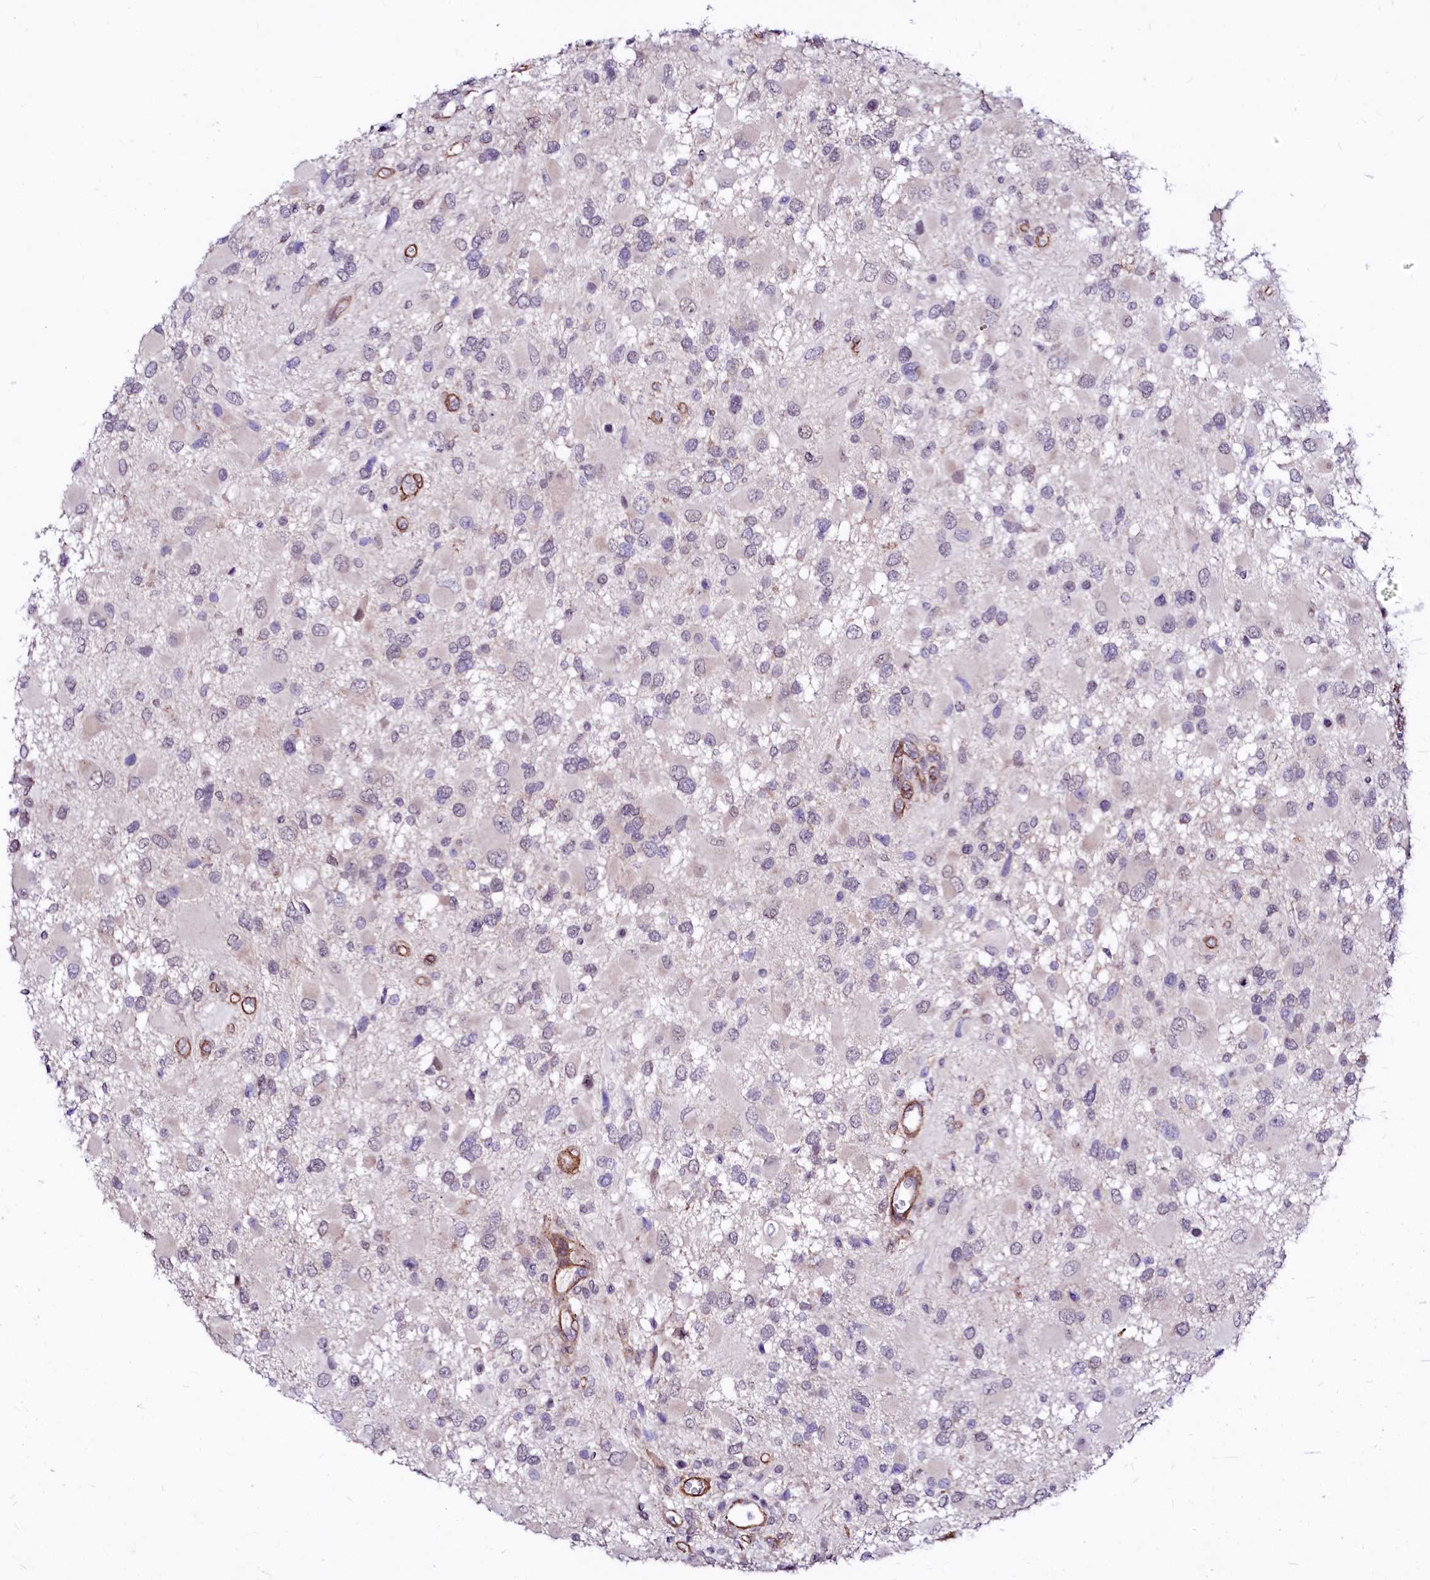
{"staining": {"intensity": "negative", "quantity": "none", "location": "none"}, "tissue": "glioma", "cell_type": "Tumor cells", "image_type": "cancer", "snomed": [{"axis": "morphology", "description": "Glioma, malignant, High grade"}, {"axis": "topography", "description": "Brain"}], "caption": "The image reveals no significant positivity in tumor cells of malignant glioma (high-grade).", "gene": "GPR176", "patient": {"sex": "male", "age": 53}}